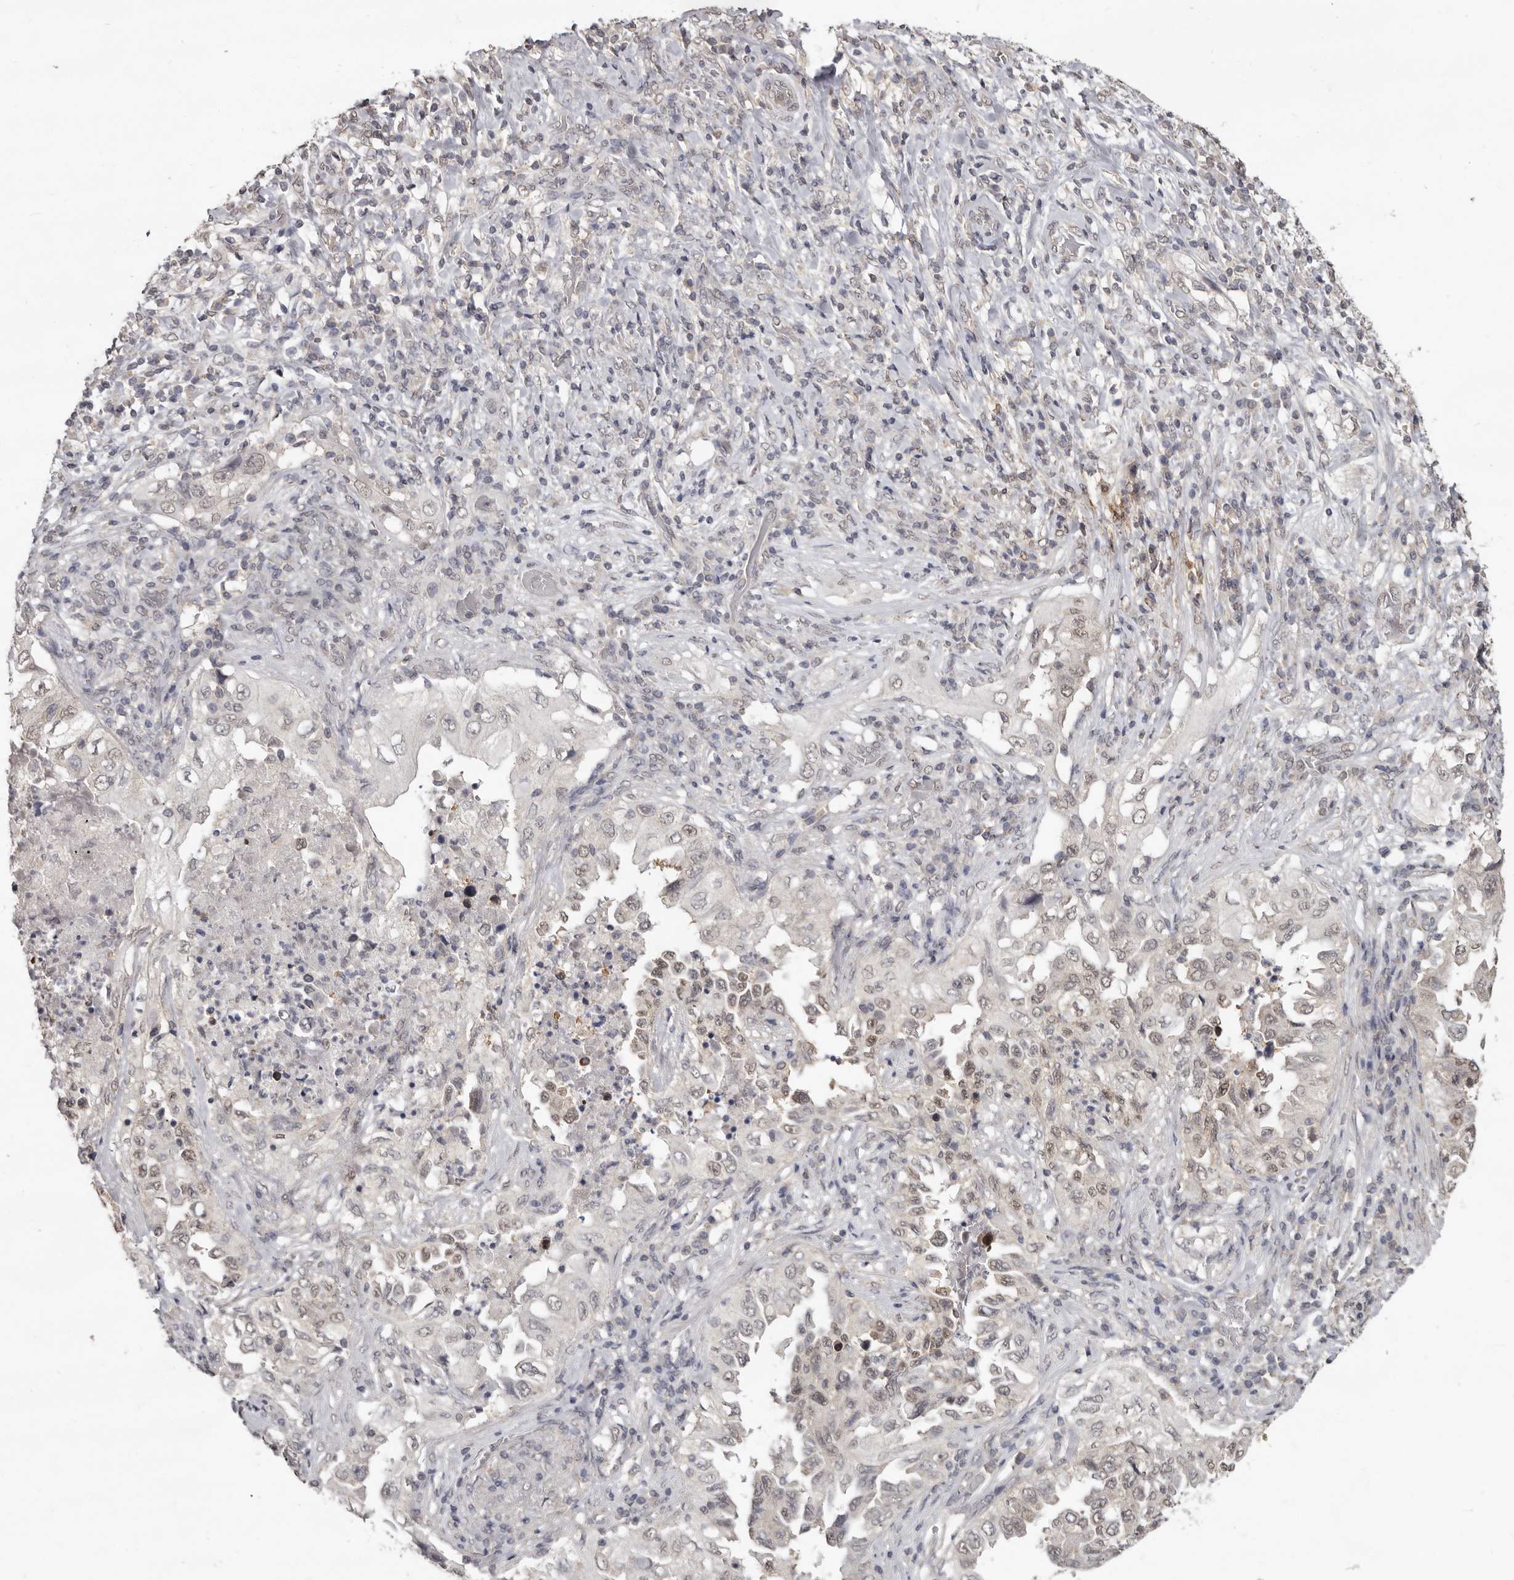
{"staining": {"intensity": "weak", "quantity": ">75%", "location": "nuclear"}, "tissue": "lung cancer", "cell_type": "Tumor cells", "image_type": "cancer", "snomed": [{"axis": "morphology", "description": "Adenocarcinoma, NOS"}, {"axis": "topography", "description": "Lung"}], "caption": "Tumor cells display low levels of weak nuclear staining in approximately >75% of cells in adenocarcinoma (lung).", "gene": "LINGO2", "patient": {"sex": "female", "age": 51}}